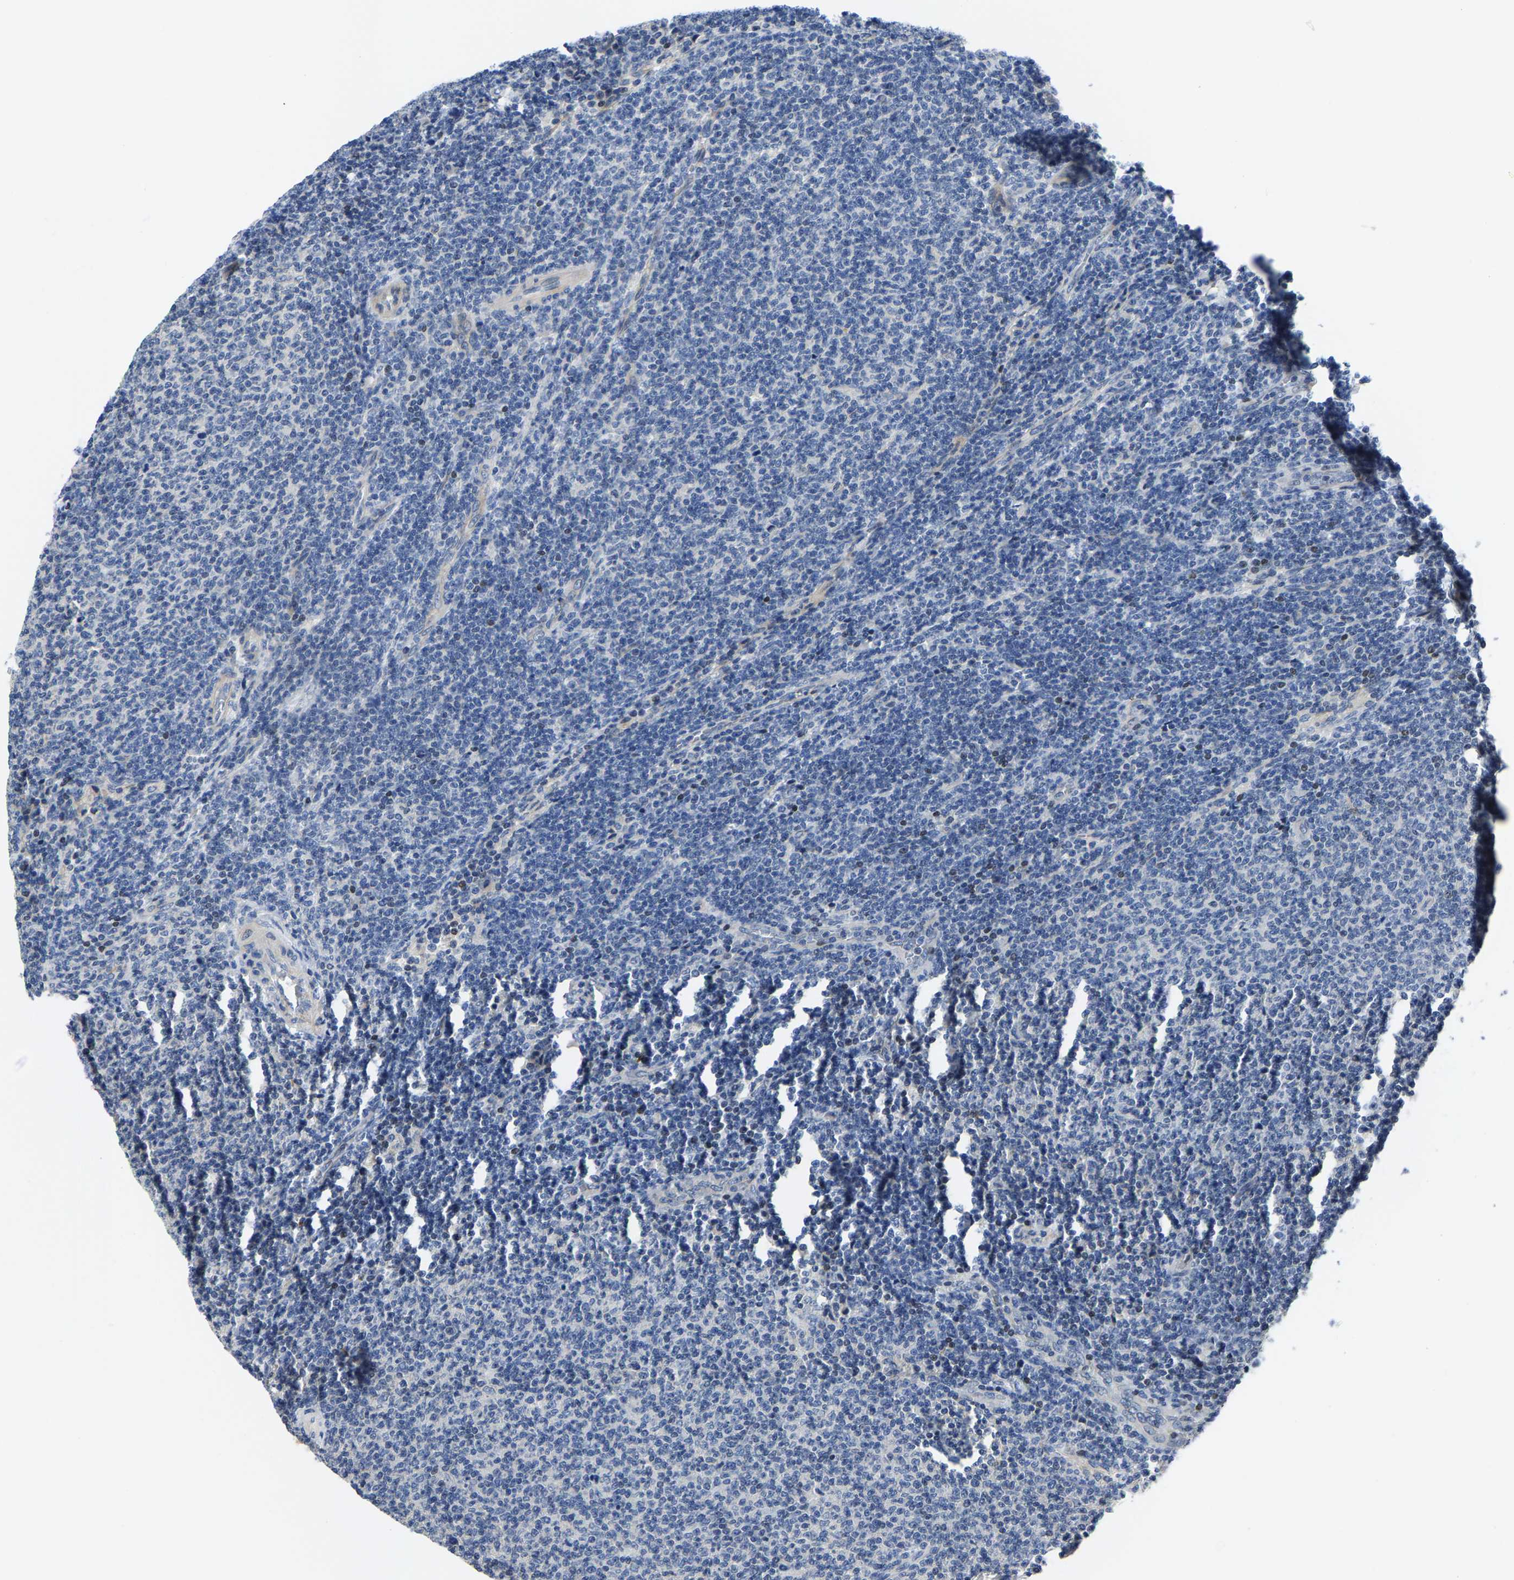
{"staining": {"intensity": "negative", "quantity": "none", "location": "none"}, "tissue": "lymphoma", "cell_type": "Tumor cells", "image_type": "cancer", "snomed": [{"axis": "morphology", "description": "Malignant lymphoma, non-Hodgkin's type, Low grade"}, {"axis": "topography", "description": "Lymph node"}], "caption": "Tumor cells are negative for protein expression in human lymphoma. (DAB (3,3'-diaminobenzidine) immunohistochemistry visualized using brightfield microscopy, high magnification).", "gene": "AGBL3", "patient": {"sex": "male", "age": 66}}